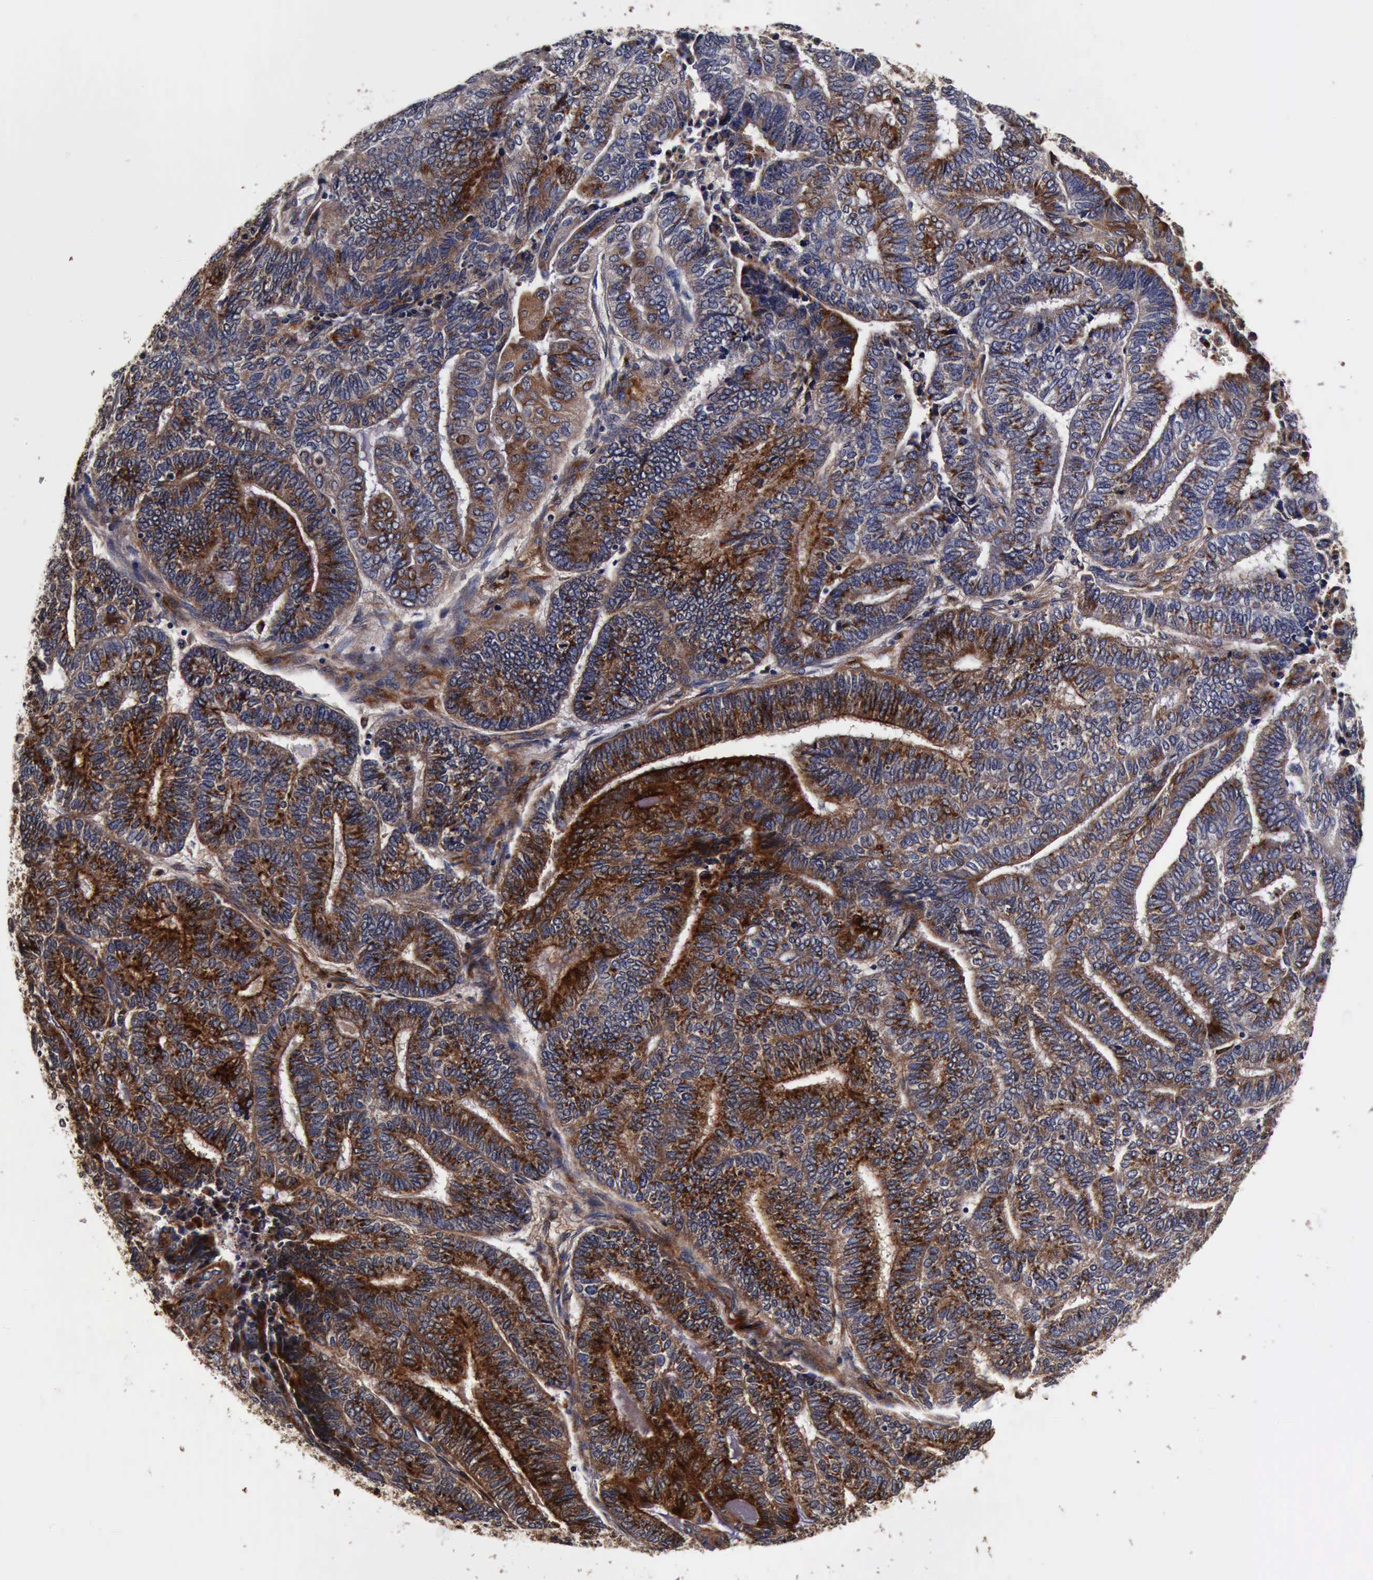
{"staining": {"intensity": "strong", "quantity": "25%-75%", "location": "cytoplasmic/membranous"}, "tissue": "endometrial cancer", "cell_type": "Tumor cells", "image_type": "cancer", "snomed": [{"axis": "morphology", "description": "Adenocarcinoma, NOS"}, {"axis": "topography", "description": "Uterus"}, {"axis": "topography", "description": "Endometrium"}], "caption": "This micrograph demonstrates immunohistochemistry (IHC) staining of human adenocarcinoma (endometrial), with high strong cytoplasmic/membranous staining in approximately 25%-75% of tumor cells.", "gene": "CST3", "patient": {"sex": "female", "age": 70}}